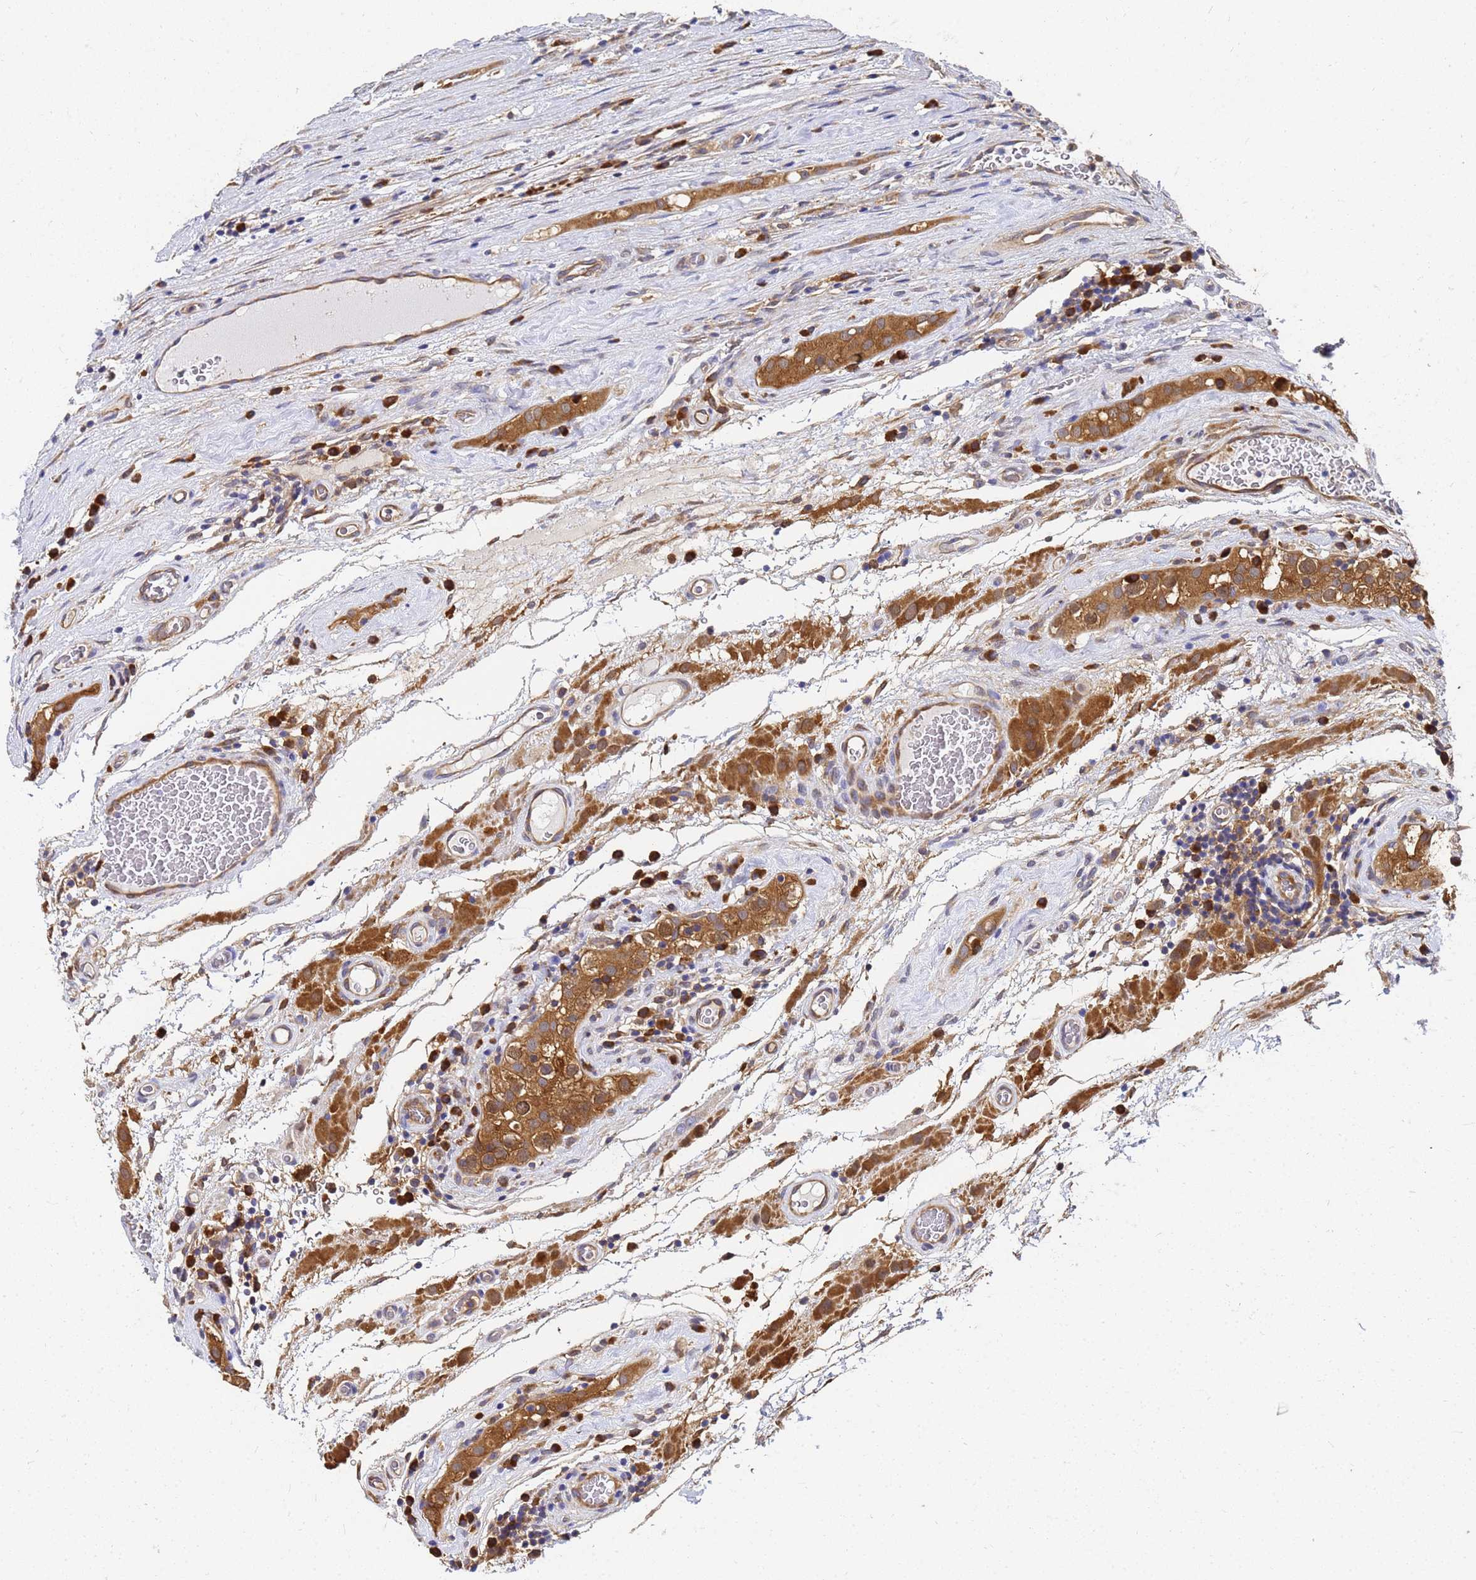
{"staining": {"intensity": "moderate", "quantity": ">75%", "location": "cytoplasmic/membranous"}, "tissue": "testis cancer", "cell_type": "Tumor cells", "image_type": "cancer", "snomed": [{"axis": "morphology", "description": "Carcinoma, Embryonal, NOS"}, {"axis": "topography", "description": "Testis"}], "caption": "This photomicrograph displays IHC staining of testis embryonal carcinoma, with medium moderate cytoplasmic/membranous positivity in approximately >75% of tumor cells.", "gene": "NME1-NME2", "patient": {"sex": "male", "age": 26}}